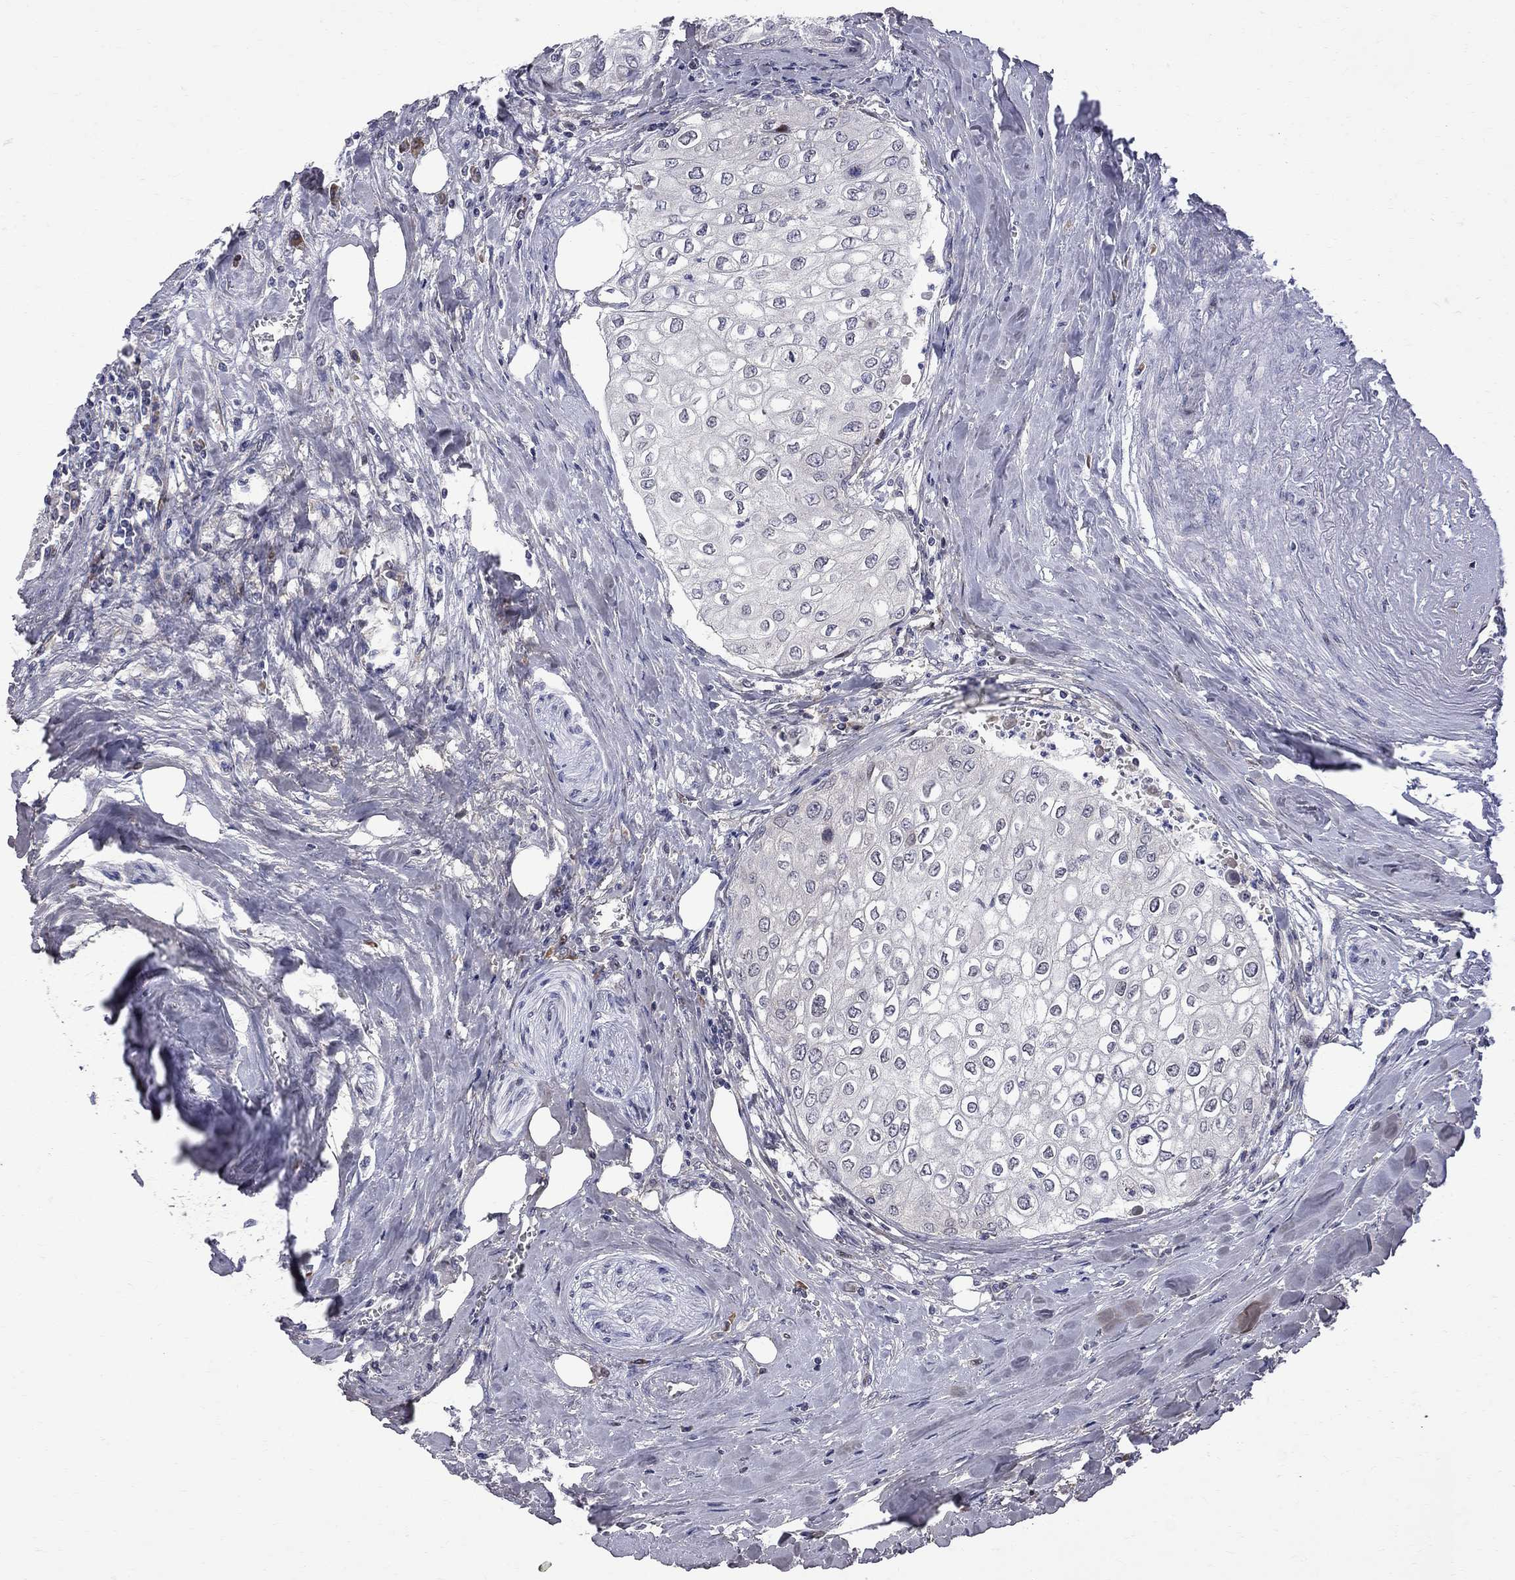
{"staining": {"intensity": "negative", "quantity": "none", "location": "none"}, "tissue": "urothelial cancer", "cell_type": "Tumor cells", "image_type": "cancer", "snomed": [{"axis": "morphology", "description": "Urothelial carcinoma, High grade"}, {"axis": "topography", "description": "Urinary bladder"}], "caption": "Tumor cells are negative for brown protein staining in urothelial carcinoma (high-grade). (DAB (3,3'-diaminobenzidine) immunohistochemistry visualized using brightfield microscopy, high magnification).", "gene": "CNOT11", "patient": {"sex": "male", "age": 62}}